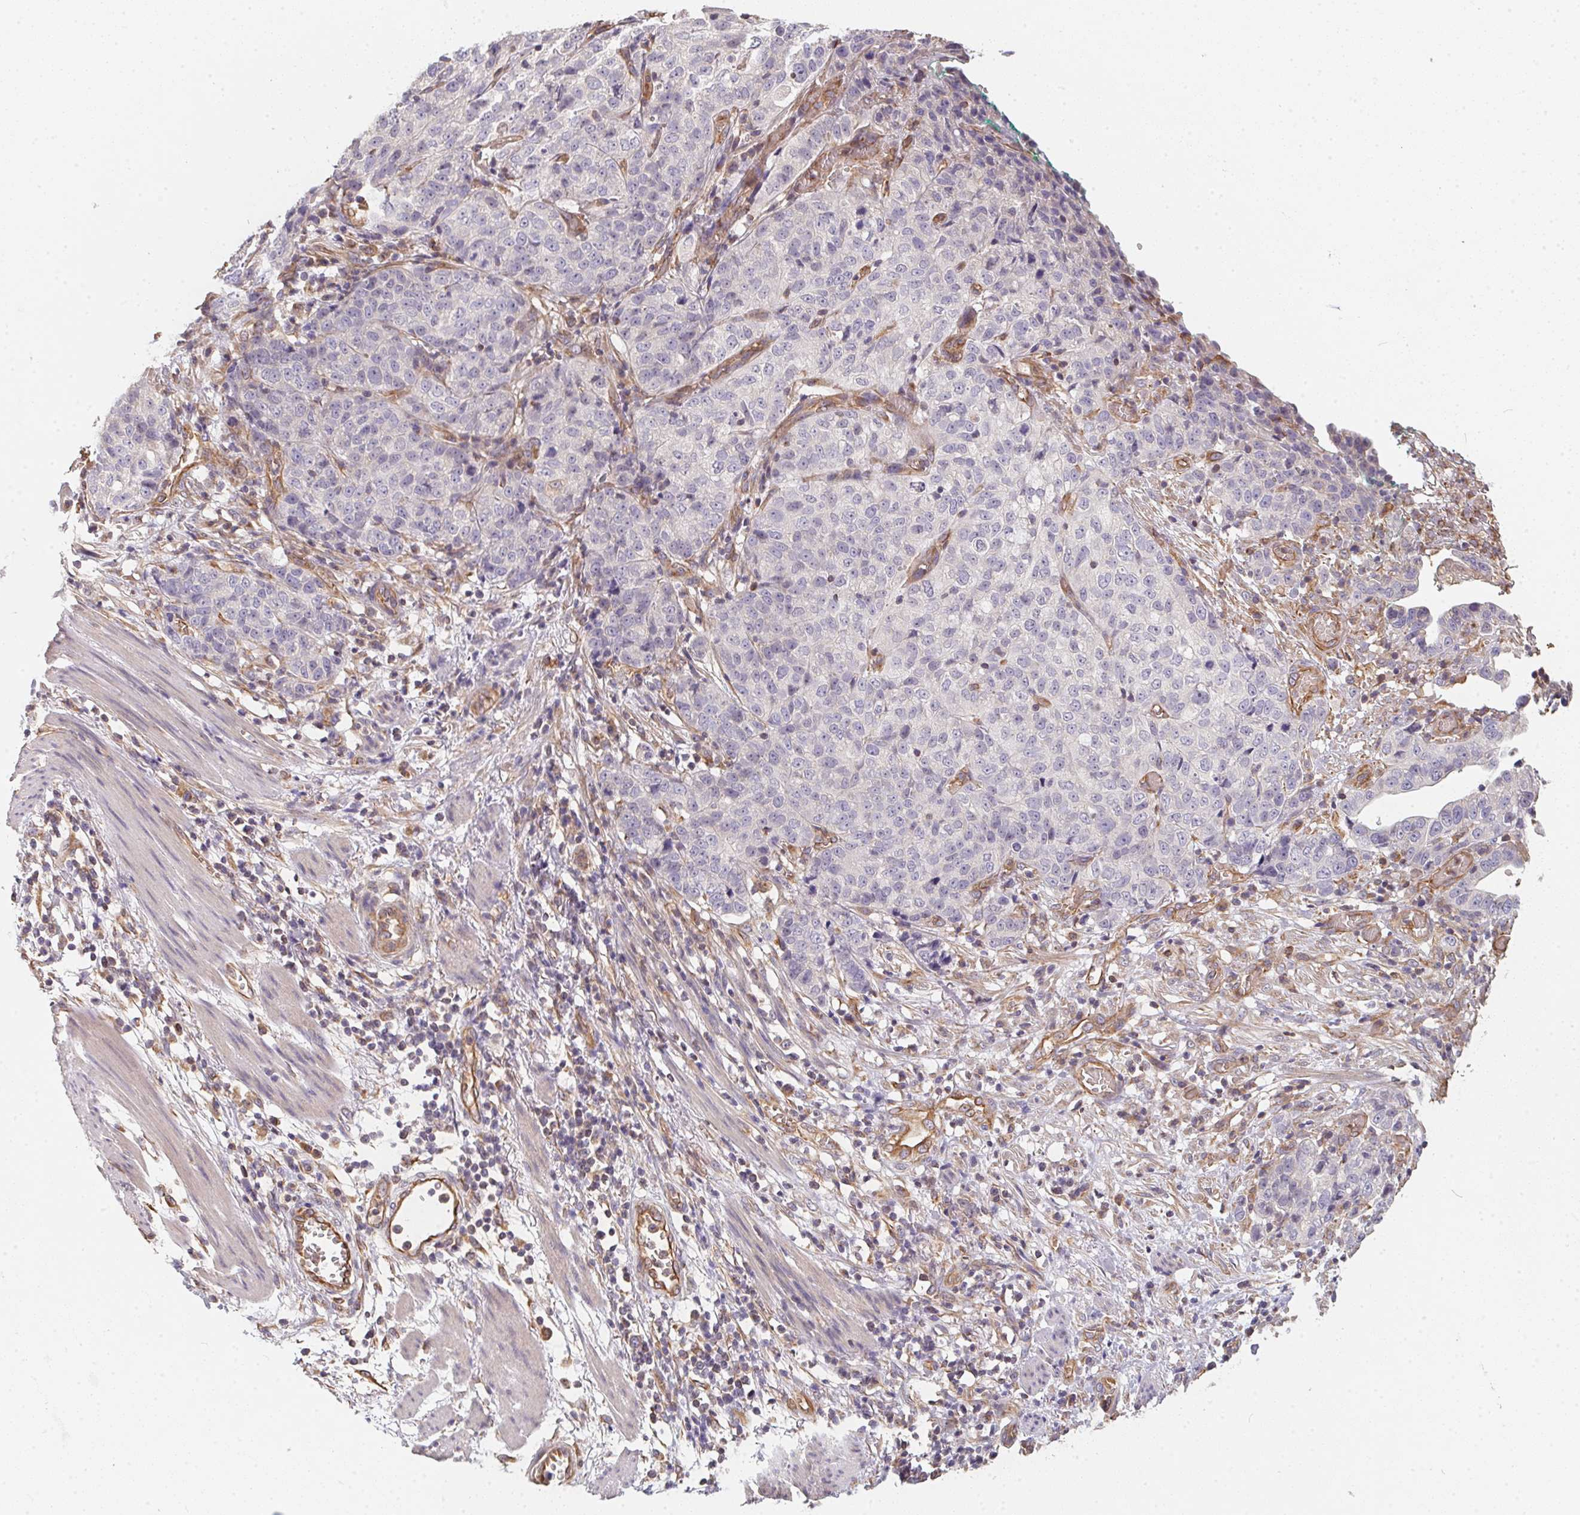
{"staining": {"intensity": "negative", "quantity": "none", "location": "none"}, "tissue": "stomach cancer", "cell_type": "Tumor cells", "image_type": "cancer", "snomed": [{"axis": "morphology", "description": "Adenocarcinoma, NOS"}, {"axis": "topography", "description": "Stomach, upper"}], "caption": "The micrograph displays no staining of tumor cells in stomach cancer (adenocarcinoma).", "gene": "TBKBP1", "patient": {"sex": "female", "age": 67}}